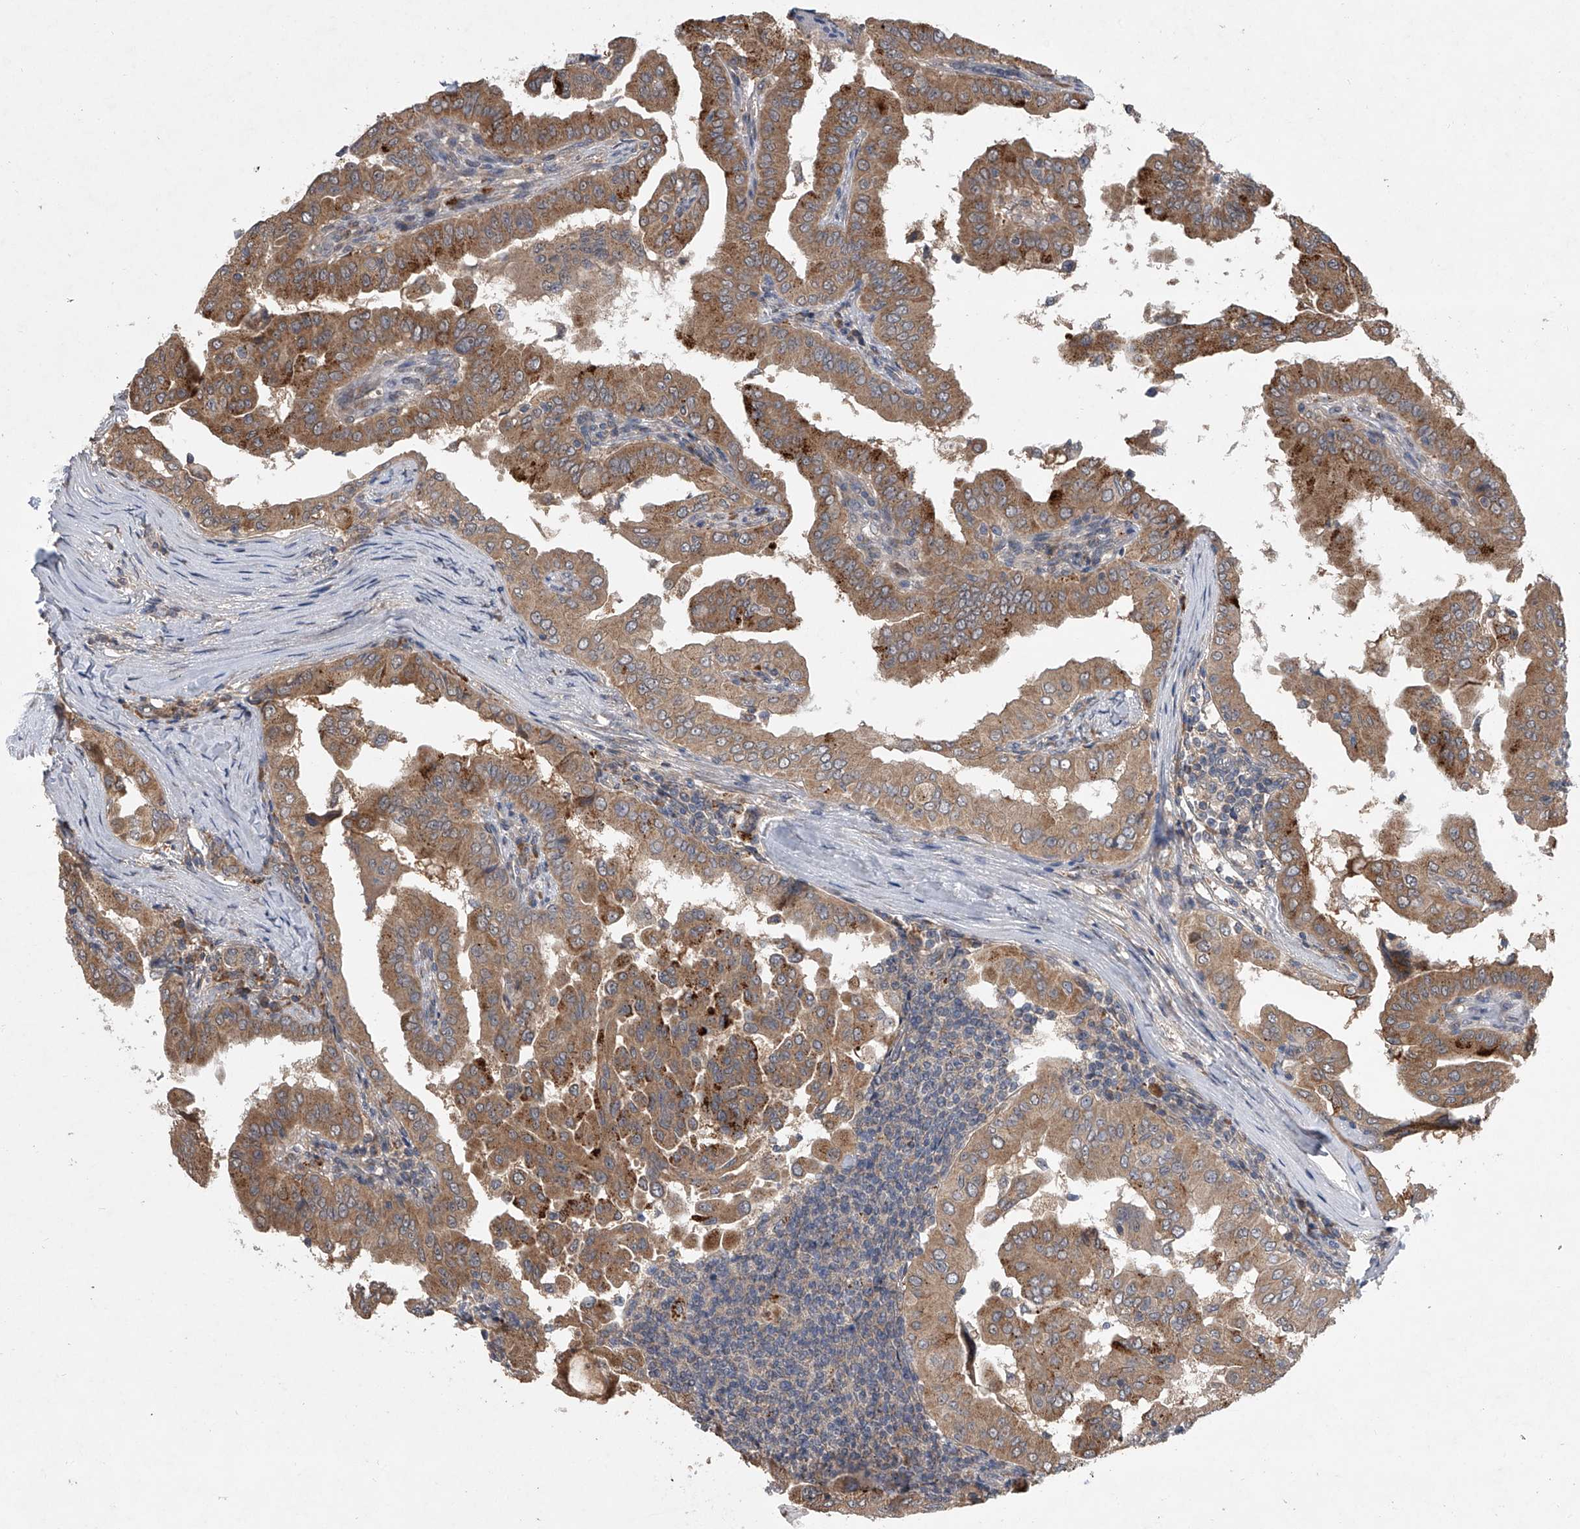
{"staining": {"intensity": "moderate", "quantity": ">75%", "location": "cytoplasmic/membranous"}, "tissue": "thyroid cancer", "cell_type": "Tumor cells", "image_type": "cancer", "snomed": [{"axis": "morphology", "description": "Papillary adenocarcinoma, NOS"}, {"axis": "topography", "description": "Thyroid gland"}], "caption": "Protein expression analysis of thyroid cancer demonstrates moderate cytoplasmic/membranous staining in approximately >75% of tumor cells. The staining is performed using DAB (3,3'-diaminobenzidine) brown chromogen to label protein expression. The nuclei are counter-stained blue using hematoxylin.", "gene": "GEMIN8", "patient": {"sex": "male", "age": 33}}